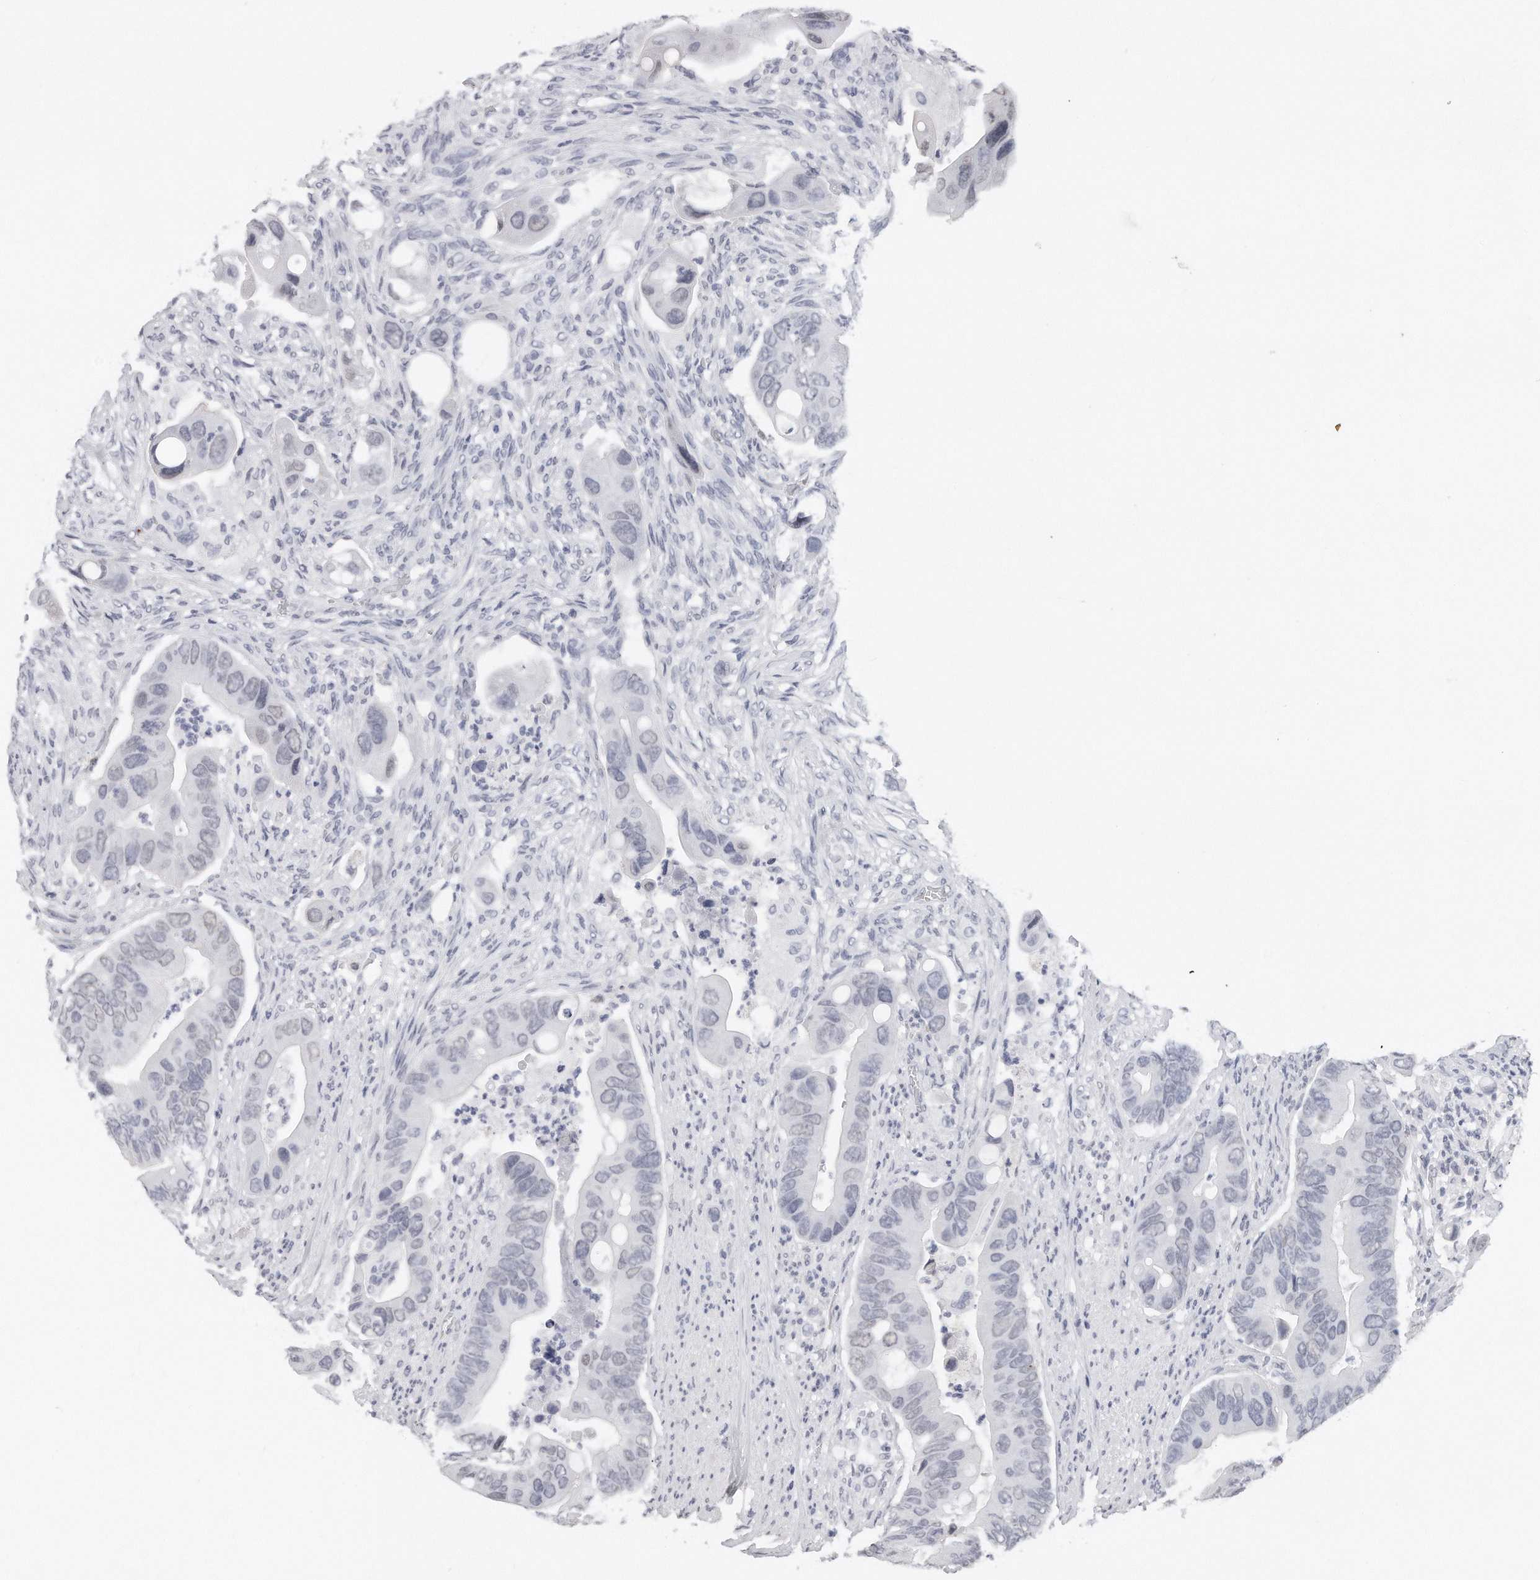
{"staining": {"intensity": "weak", "quantity": "25%-75%", "location": "nuclear"}, "tissue": "colorectal cancer", "cell_type": "Tumor cells", "image_type": "cancer", "snomed": [{"axis": "morphology", "description": "Adenocarcinoma, NOS"}, {"axis": "topography", "description": "Rectum"}], "caption": "Tumor cells exhibit low levels of weak nuclear expression in about 25%-75% of cells in human colorectal cancer (adenocarcinoma). (DAB (3,3'-diaminobenzidine) IHC, brown staining for protein, blue staining for nuclei).", "gene": "CTBP2", "patient": {"sex": "female", "age": 57}}